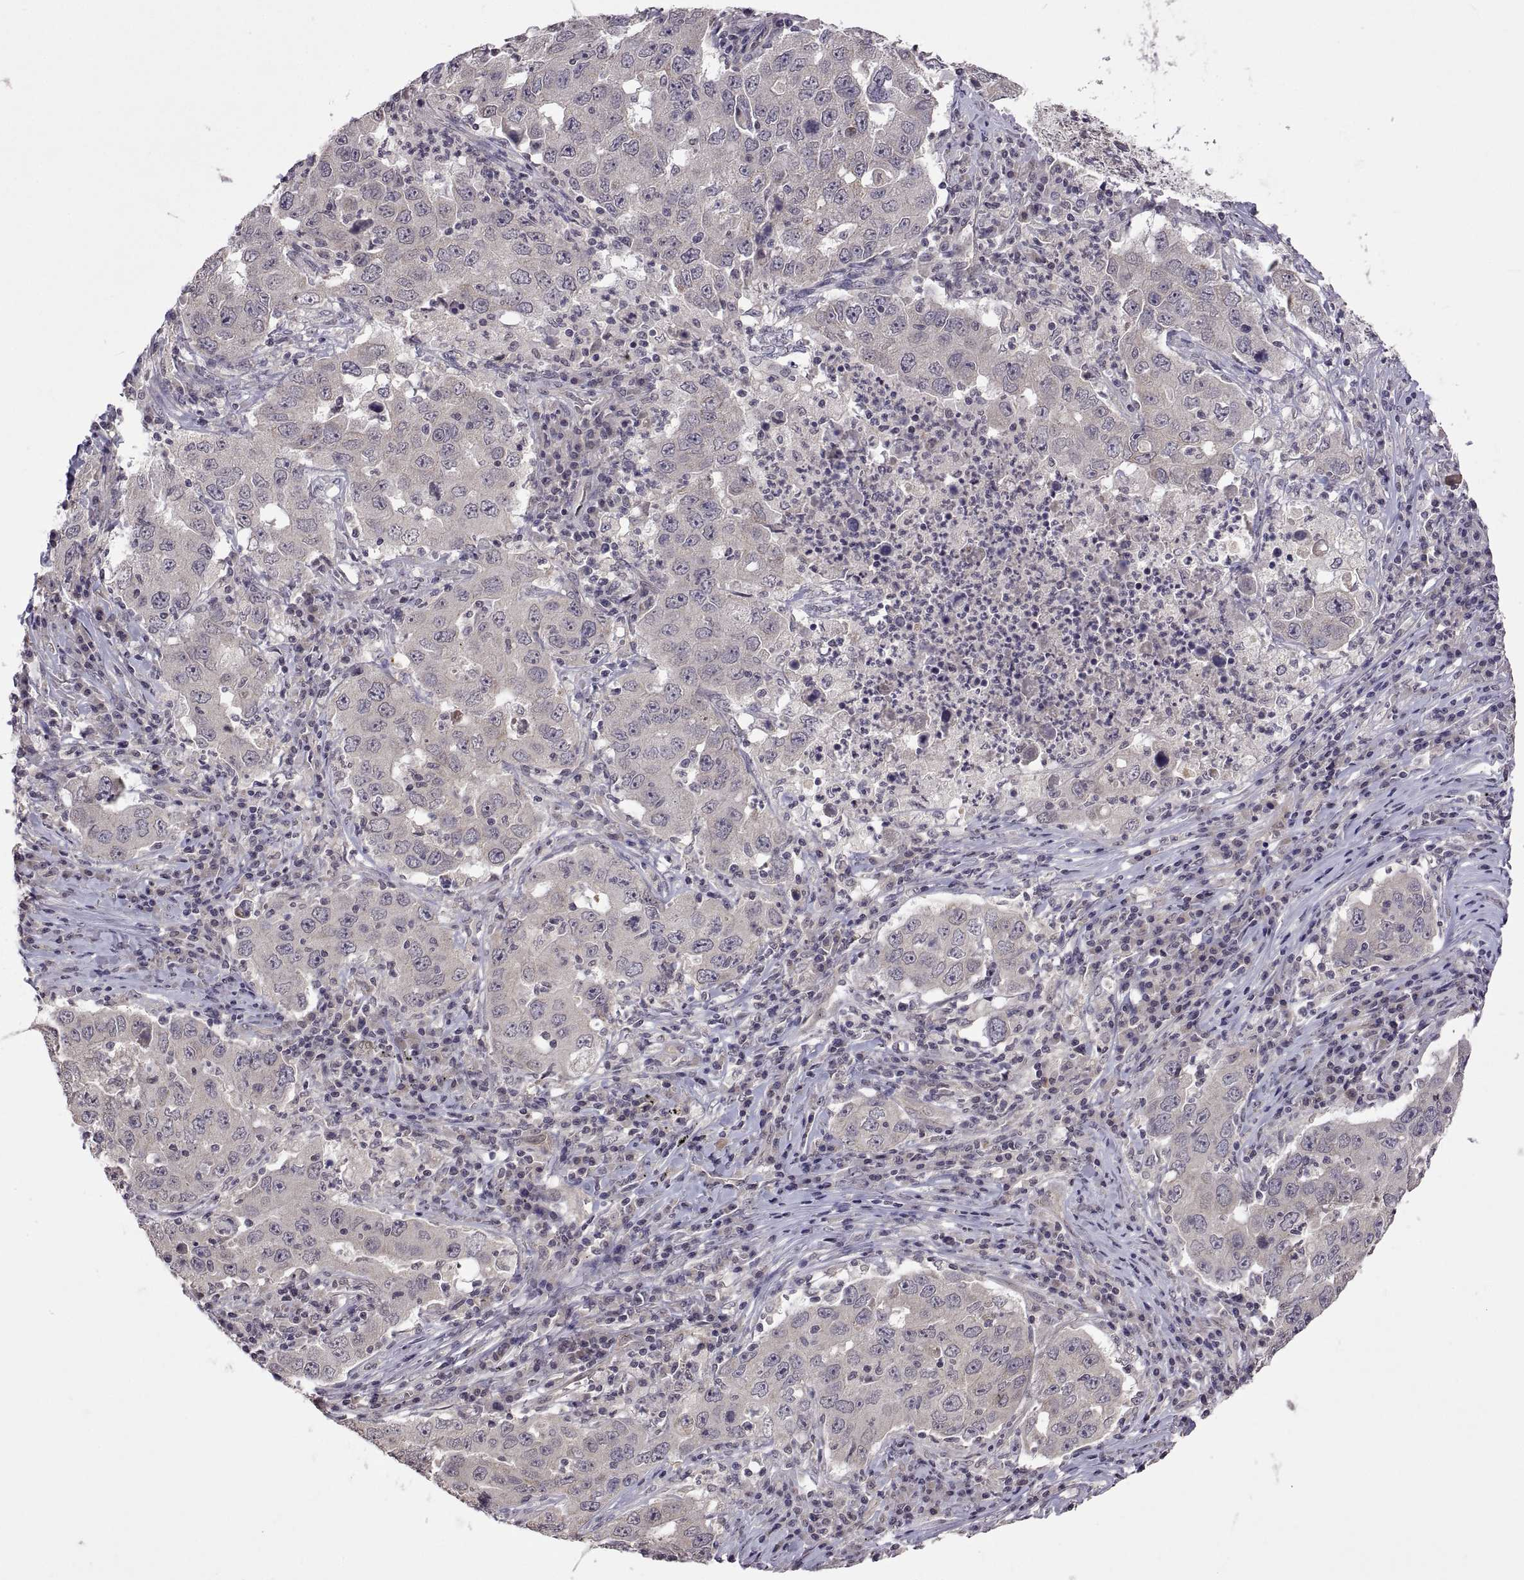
{"staining": {"intensity": "negative", "quantity": "none", "location": "none"}, "tissue": "lung cancer", "cell_type": "Tumor cells", "image_type": "cancer", "snomed": [{"axis": "morphology", "description": "Adenocarcinoma, NOS"}, {"axis": "topography", "description": "Lung"}], "caption": "DAB (3,3'-diaminobenzidine) immunohistochemical staining of human adenocarcinoma (lung) exhibits no significant expression in tumor cells.", "gene": "LAMA1", "patient": {"sex": "male", "age": 73}}